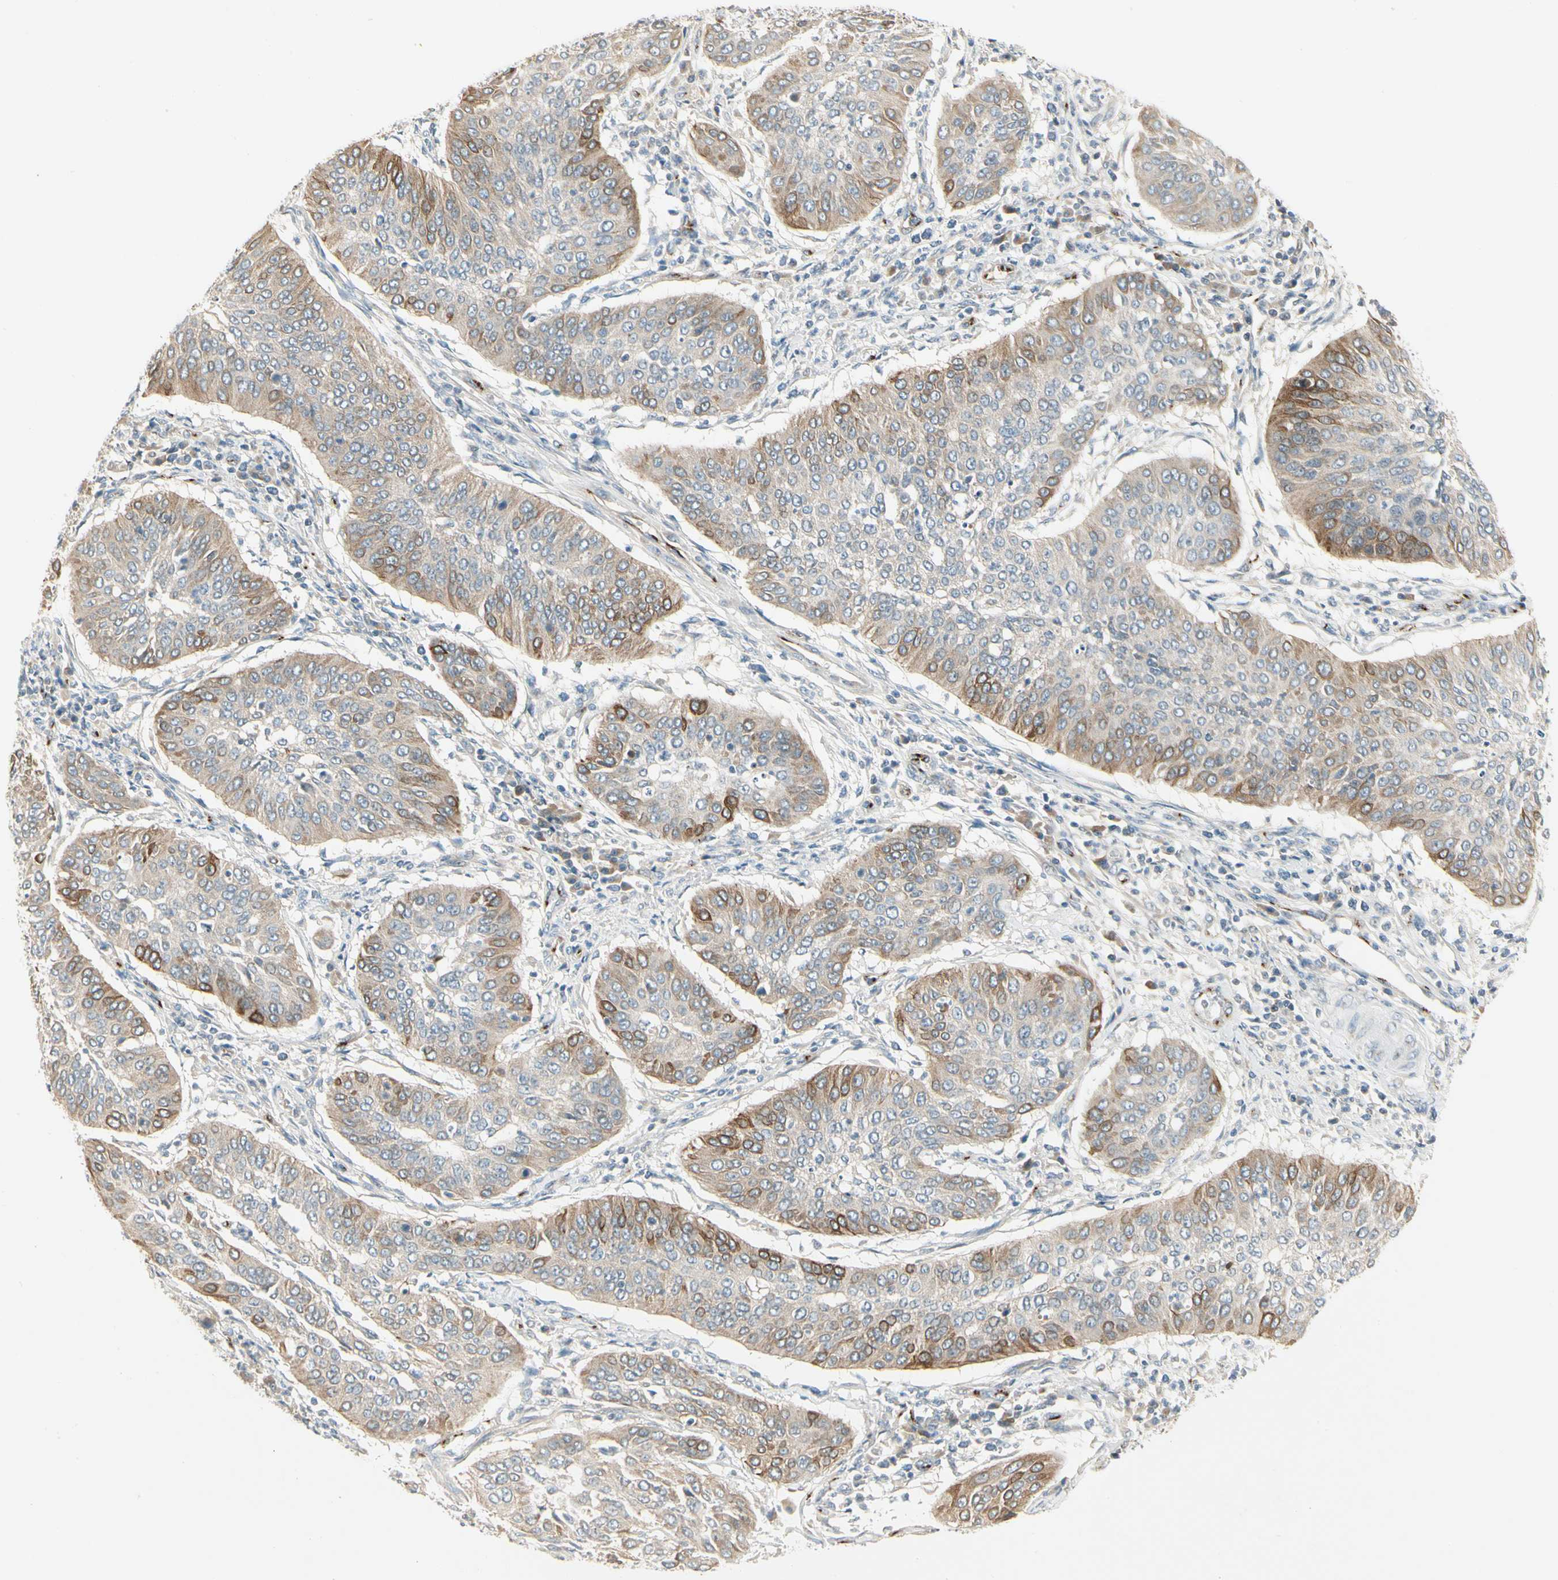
{"staining": {"intensity": "moderate", "quantity": "<25%", "location": "cytoplasmic/membranous"}, "tissue": "cervical cancer", "cell_type": "Tumor cells", "image_type": "cancer", "snomed": [{"axis": "morphology", "description": "Normal tissue, NOS"}, {"axis": "morphology", "description": "Squamous cell carcinoma, NOS"}, {"axis": "topography", "description": "Cervix"}], "caption": "Cervical cancer stained with a brown dye exhibits moderate cytoplasmic/membranous positive staining in approximately <25% of tumor cells.", "gene": "MANSC1", "patient": {"sex": "female", "age": 39}}